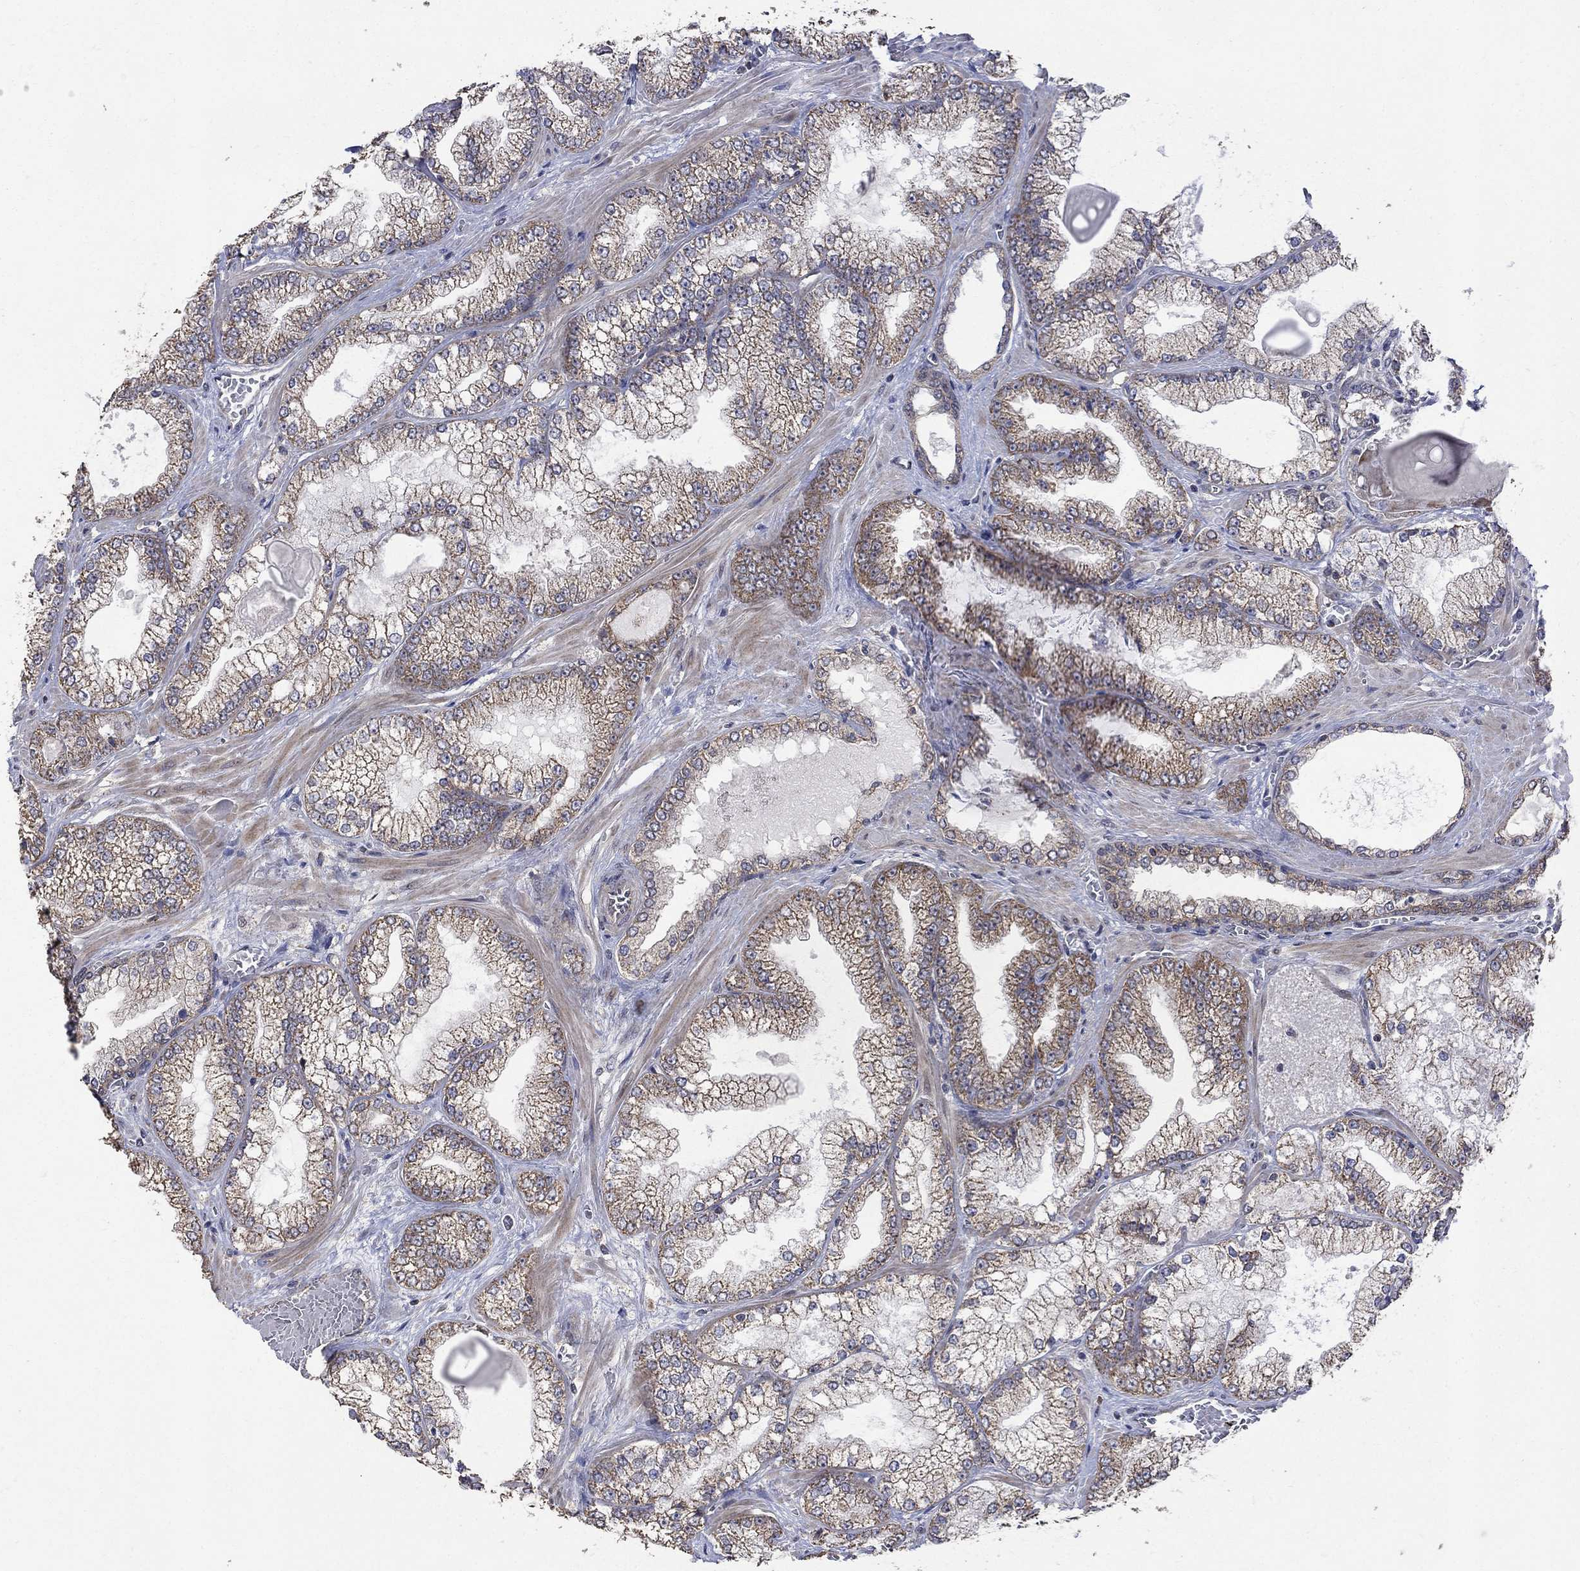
{"staining": {"intensity": "moderate", "quantity": "25%-75%", "location": "cytoplasmic/membranous"}, "tissue": "prostate cancer", "cell_type": "Tumor cells", "image_type": "cancer", "snomed": [{"axis": "morphology", "description": "Adenocarcinoma, Low grade"}, {"axis": "topography", "description": "Prostate"}], "caption": "Moderate cytoplasmic/membranous protein positivity is identified in approximately 25%-75% of tumor cells in low-grade adenocarcinoma (prostate).", "gene": "ANKRA2", "patient": {"sex": "male", "age": 57}}